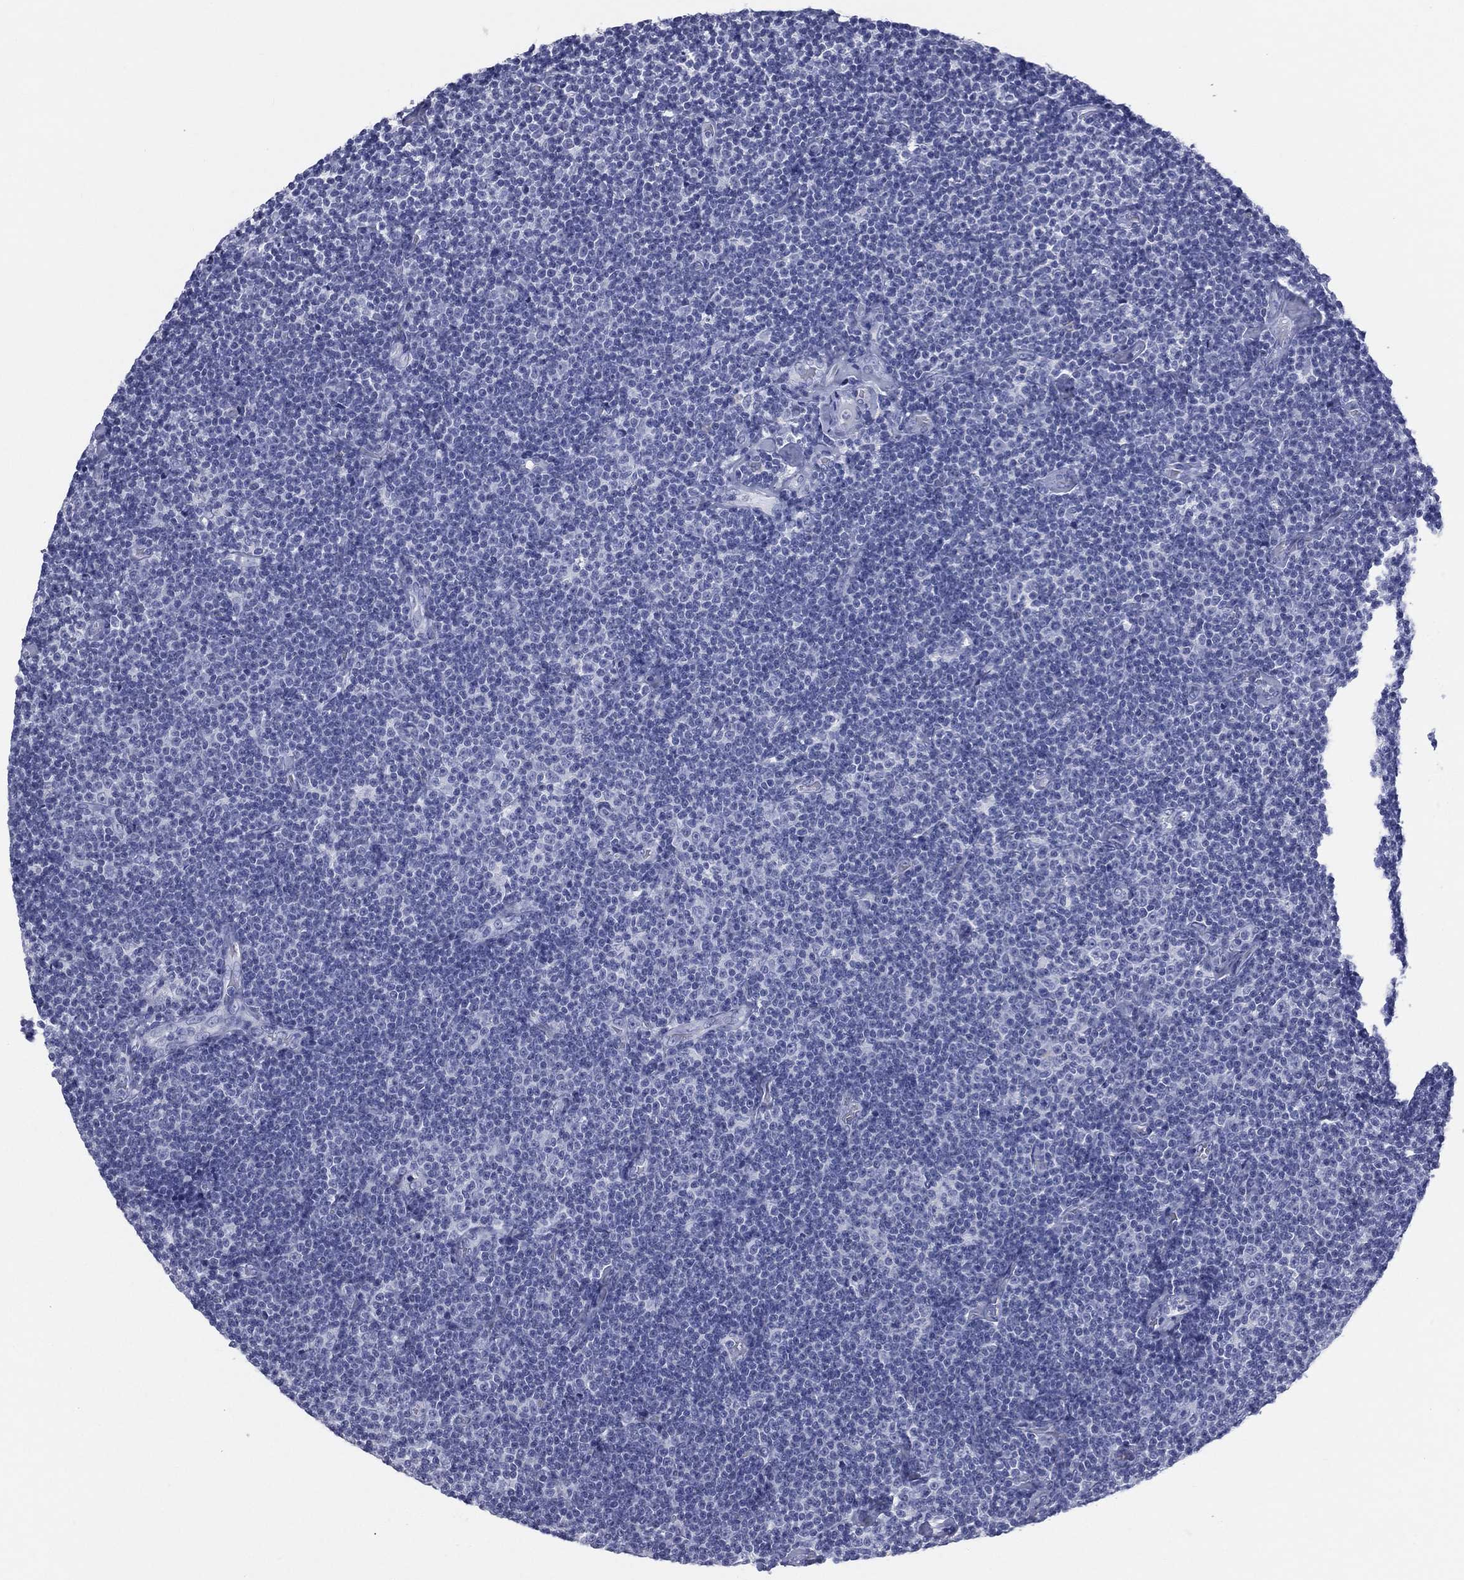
{"staining": {"intensity": "negative", "quantity": "none", "location": "none"}, "tissue": "lymphoma", "cell_type": "Tumor cells", "image_type": "cancer", "snomed": [{"axis": "morphology", "description": "Malignant lymphoma, non-Hodgkin's type, Low grade"}, {"axis": "topography", "description": "Lymph node"}], "caption": "Tumor cells are negative for brown protein staining in malignant lymphoma, non-Hodgkin's type (low-grade). (Stains: DAB IHC with hematoxylin counter stain, Microscopy: brightfield microscopy at high magnification).", "gene": "MLN", "patient": {"sex": "male", "age": 81}}